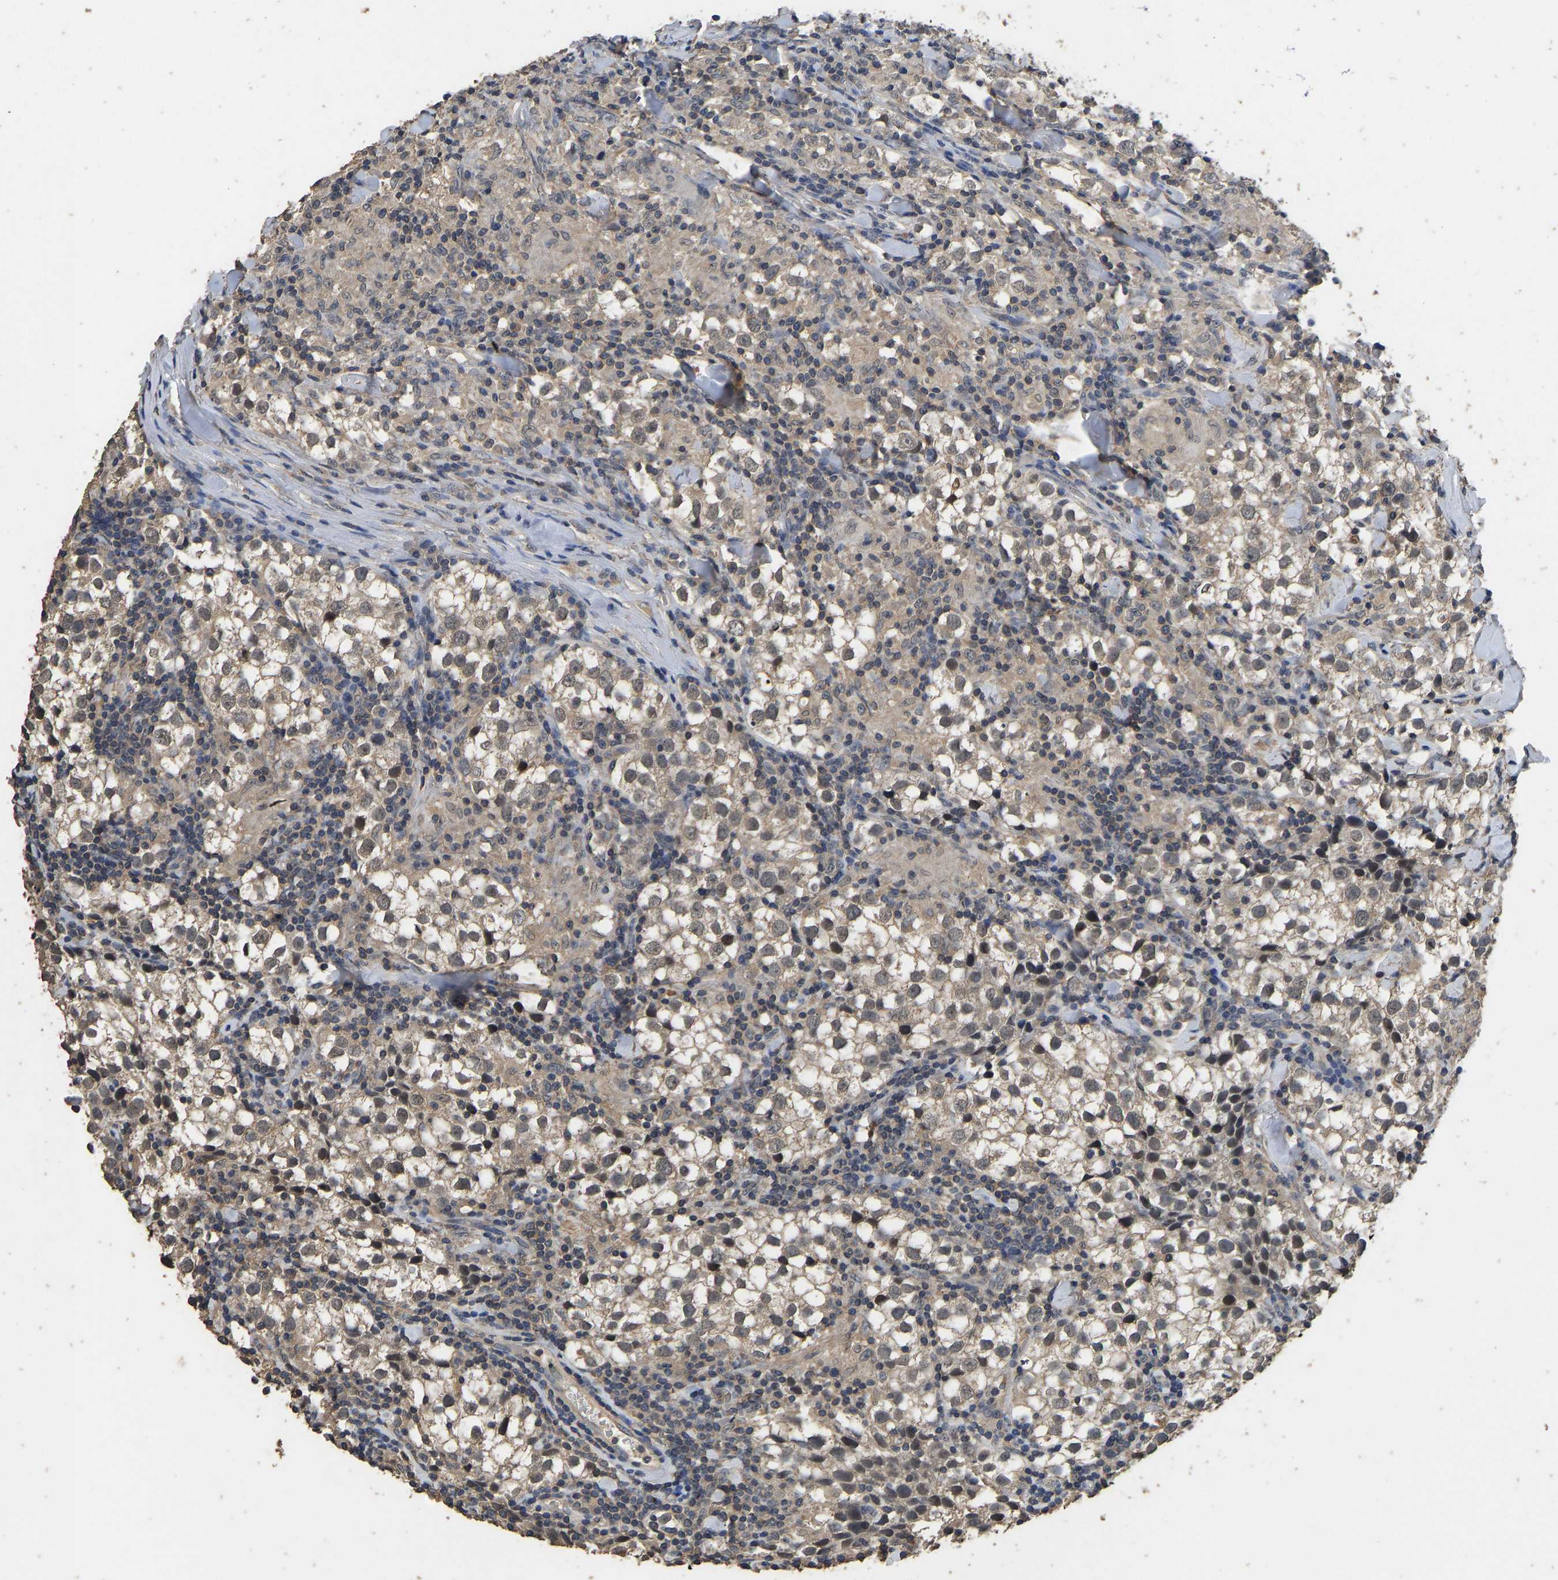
{"staining": {"intensity": "weak", "quantity": ">75%", "location": "cytoplasmic/membranous"}, "tissue": "testis cancer", "cell_type": "Tumor cells", "image_type": "cancer", "snomed": [{"axis": "morphology", "description": "Seminoma, NOS"}, {"axis": "morphology", "description": "Carcinoma, Embryonal, NOS"}, {"axis": "topography", "description": "Testis"}], "caption": "Immunohistochemistry histopathology image of neoplastic tissue: human seminoma (testis) stained using immunohistochemistry (IHC) reveals low levels of weak protein expression localized specifically in the cytoplasmic/membranous of tumor cells, appearing as a cytoplasmic/membranous brown color.", "gene": "CIDEC", "patient": {"sex": "male", "age": 36}}